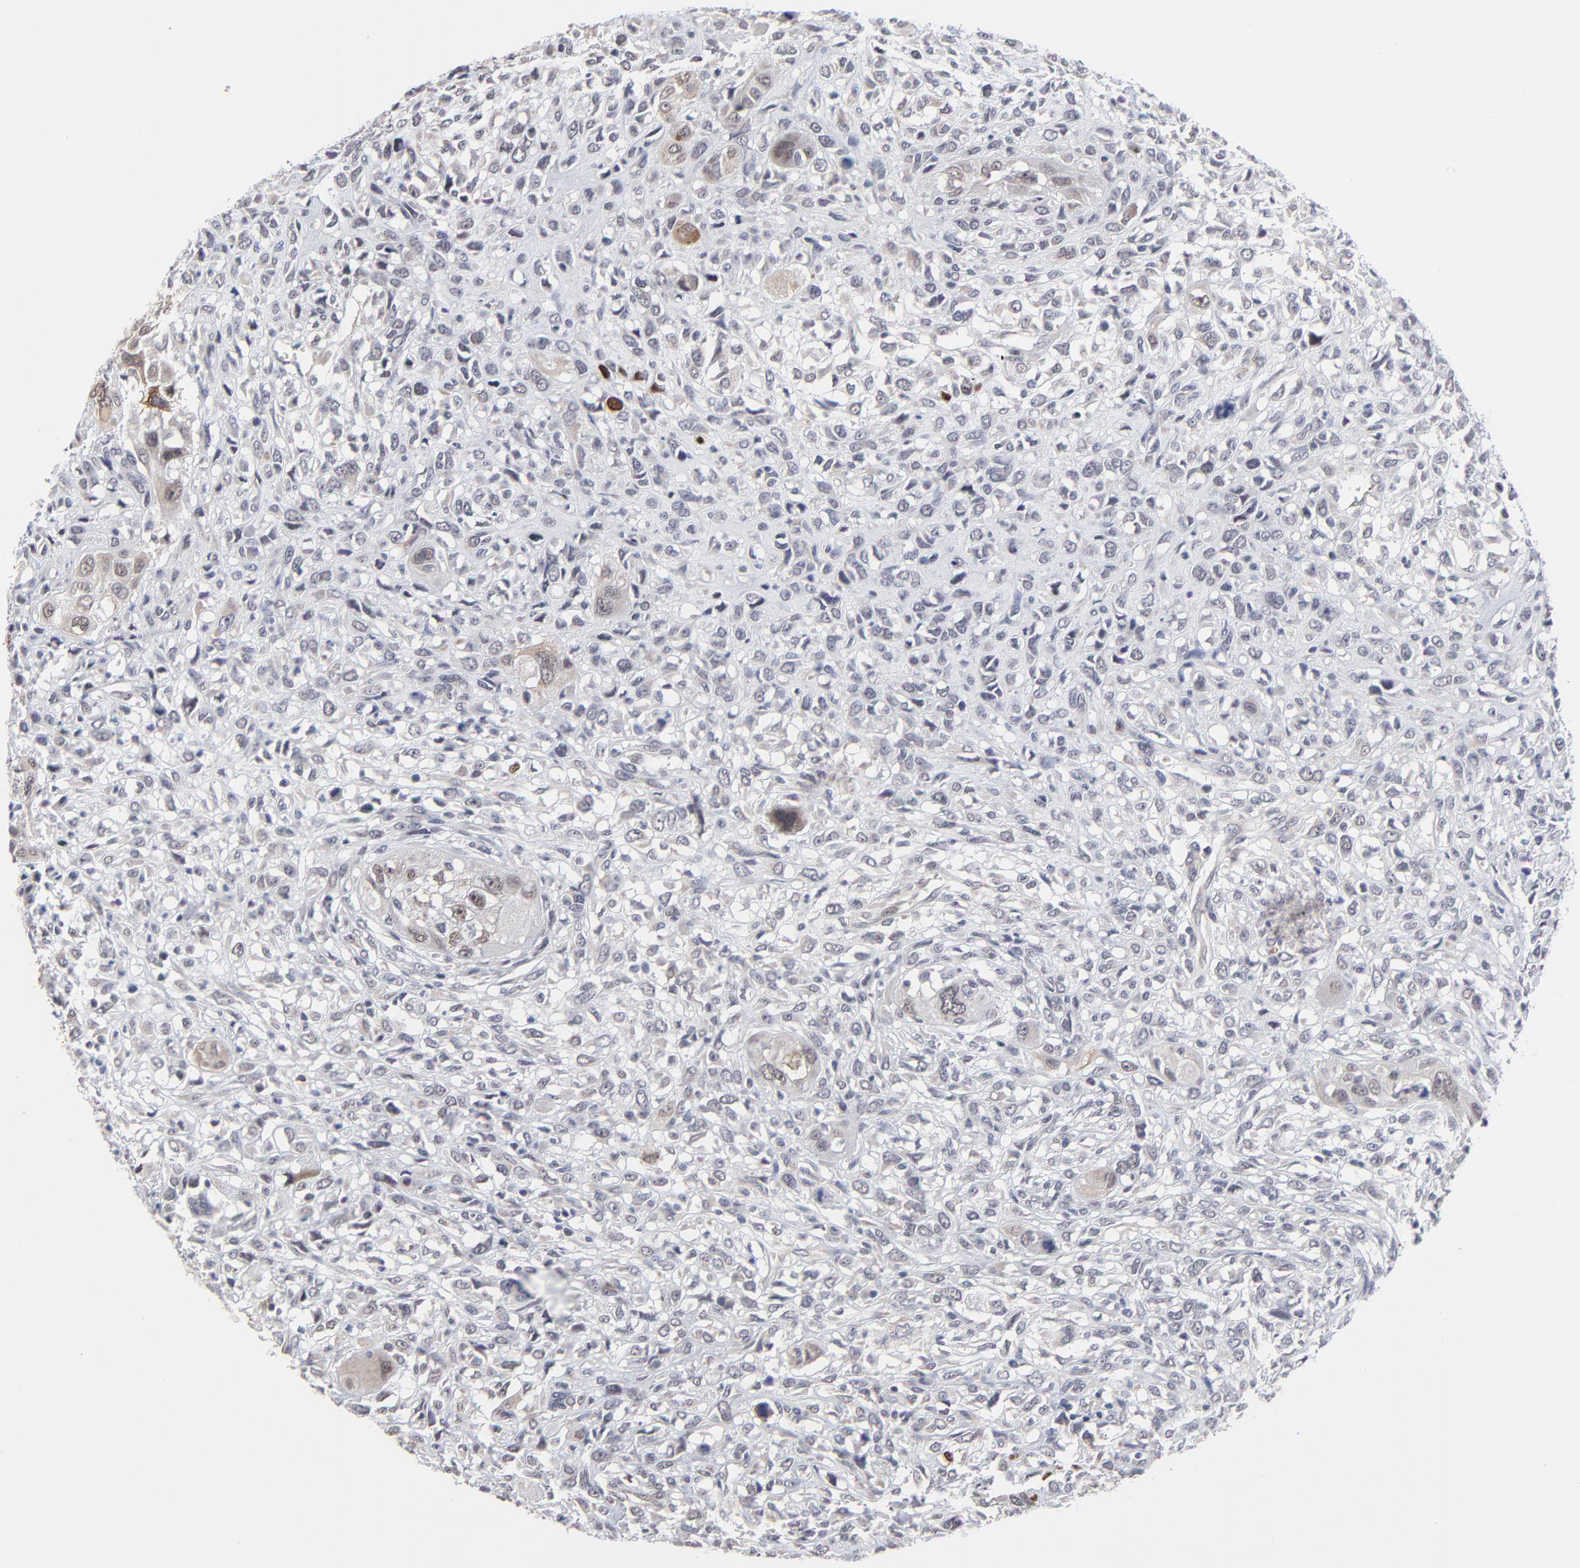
{"staining": {"intensity": "moderate", "quantity": "<25%", "location": "cytoplasmic/membranous"}, "tissue": "head and neck cancer", "cell_type": "Tumor cells", "image_type": "cancer", "snomed": [{"axis": "morphology", "description": "Neoplasm, malignant, NOS"}, {"axis": "topography", "description": "Salivary gland"}, {"axis": "topography", "description": "Head-Neck"}], "caption": "Human head and neck neoplasm (malignant) stained with a brown dye shows moderate cytoplasmic/membranous positive expression in approximately <25% of tumor cells.", "gene": "MAGEA10", "patient": {"sex": "male", "age": 43}}